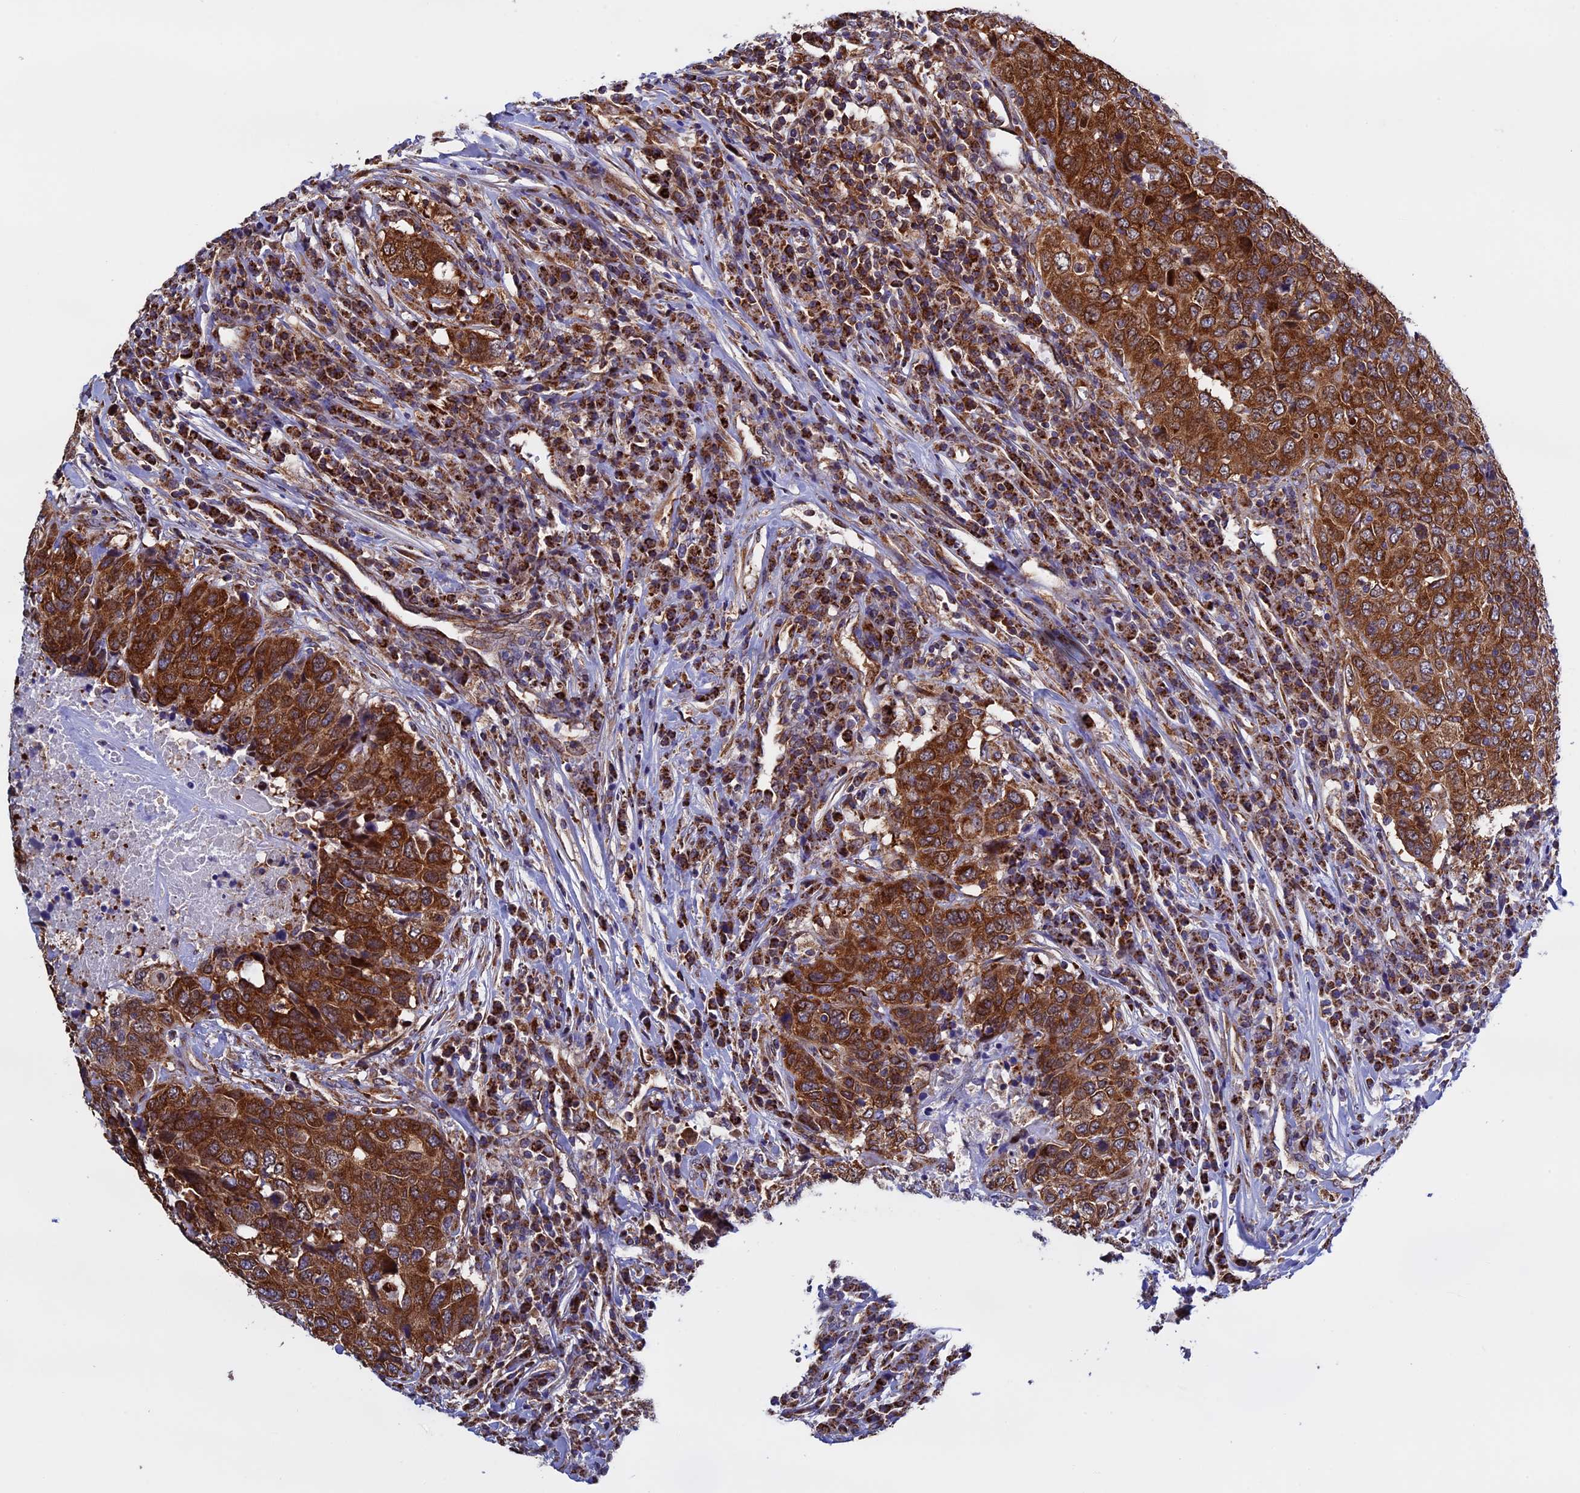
{"staining": {"intensity": "strong", "quantity": ">75%", "location": "cytoplasmic/membranous"}, "tissue": "head and neck cancer", "cell_type": "Tumor cells", "image_type": "cancer", "snomed": [{"axis": "morphology", "description": "Squamous cell carcinoma, NOS"}, {"axis": "topography", "description": "Head-Neck"}], "caption": "This is a micrograph of immunohistochemistry staining of head and neck cancer (squamous cell carcinoma), which shows strong staining in the cytoplasmic/membranous of tumor cells.", "gene": "SLC9A5", "patient": {"sex": "male", "age": 66}}